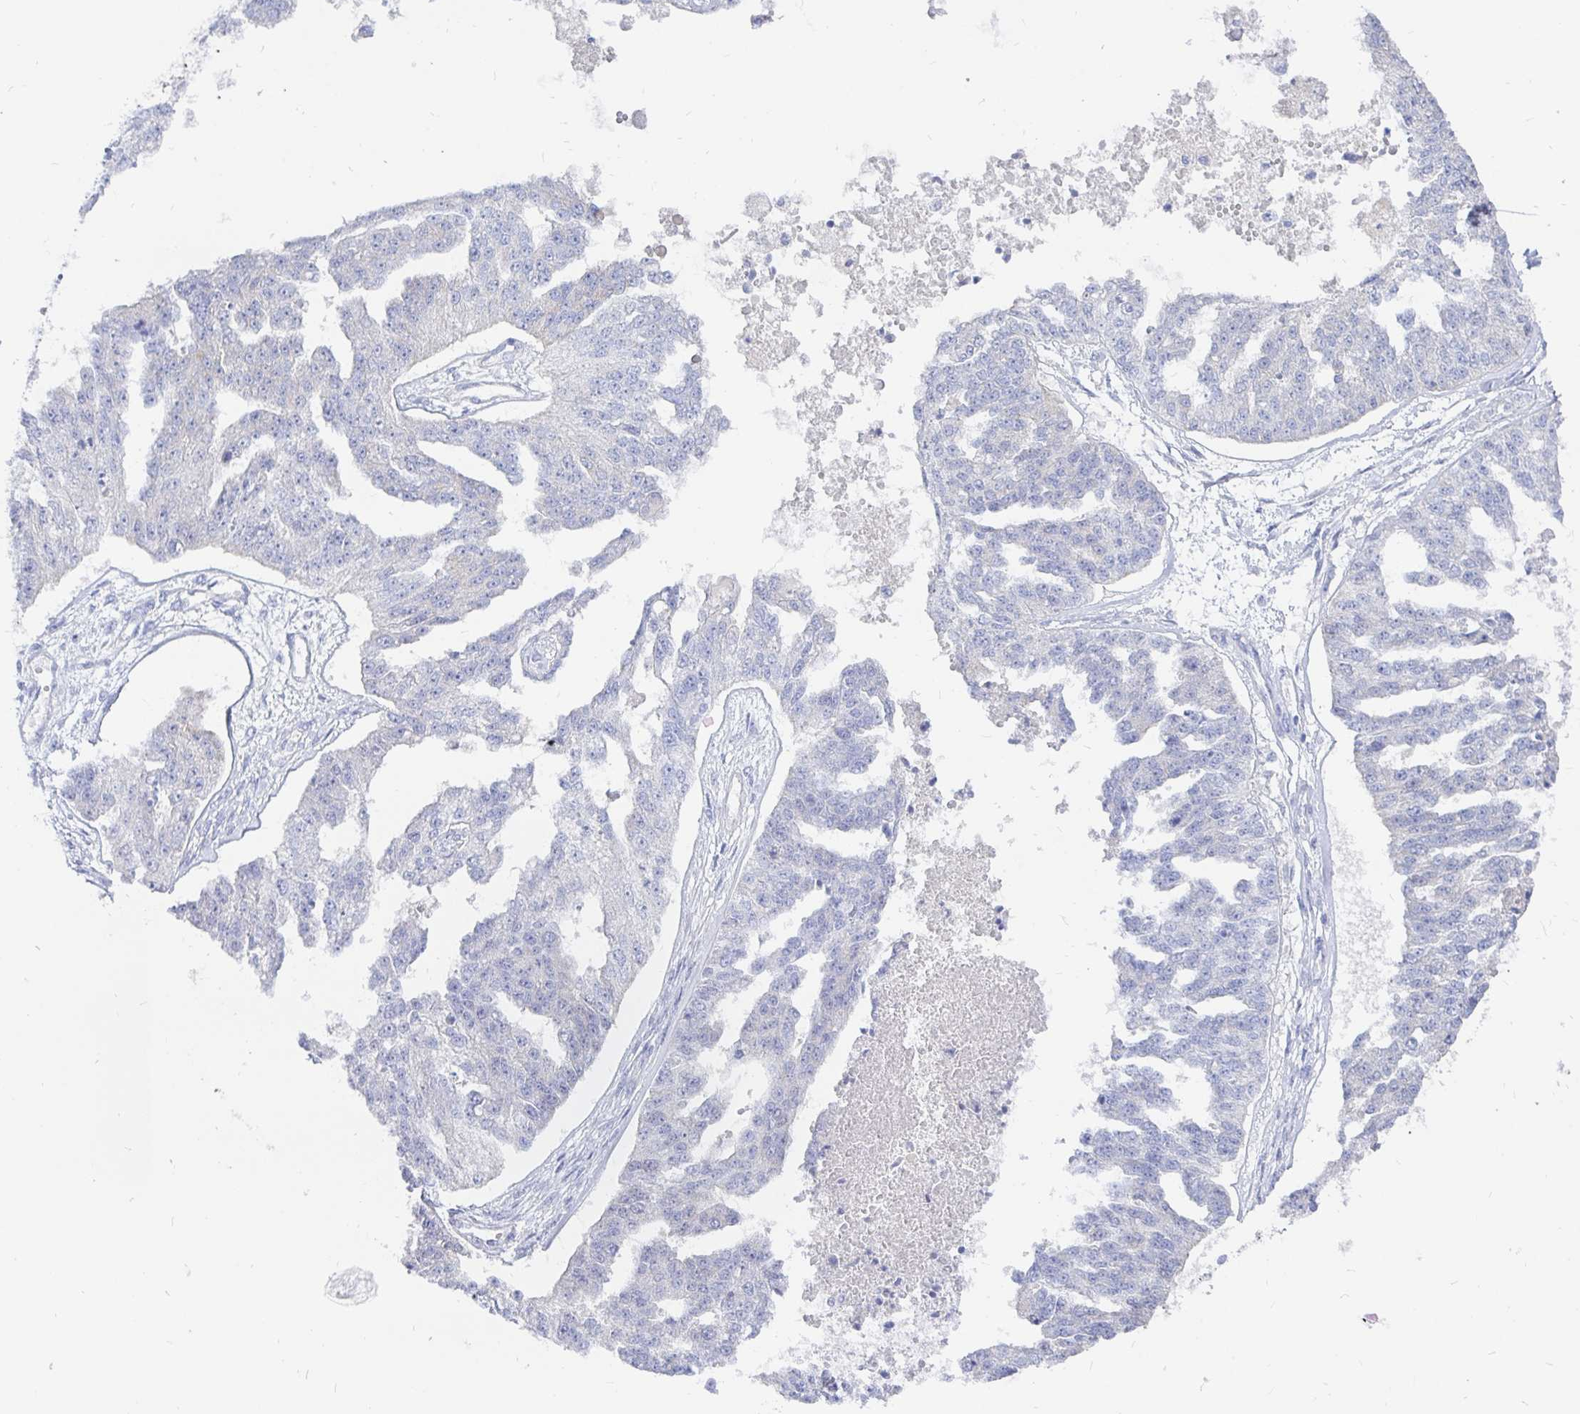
{"staining": {"intensity": "negative", "quantity": "none", "location": "none"}, "tissue": "ovarian cancer", "cell_type": "Tumor cells", "image_type": "cancer", "snomed": [{"axis": "morphology", "description": "Cystadenocarcinoma, serous, NOS"}, {"axis": "topography", "description": "Ovary"}], "caption": "DAB (3,3'-diaminobenzidine) immunohistochemical staining of human serous cystadenocarcinoma (ovarian) displays no significant positivity in tumor cells.", "gene": "COX16", "patient": {"sex": "female", "age": 58}}